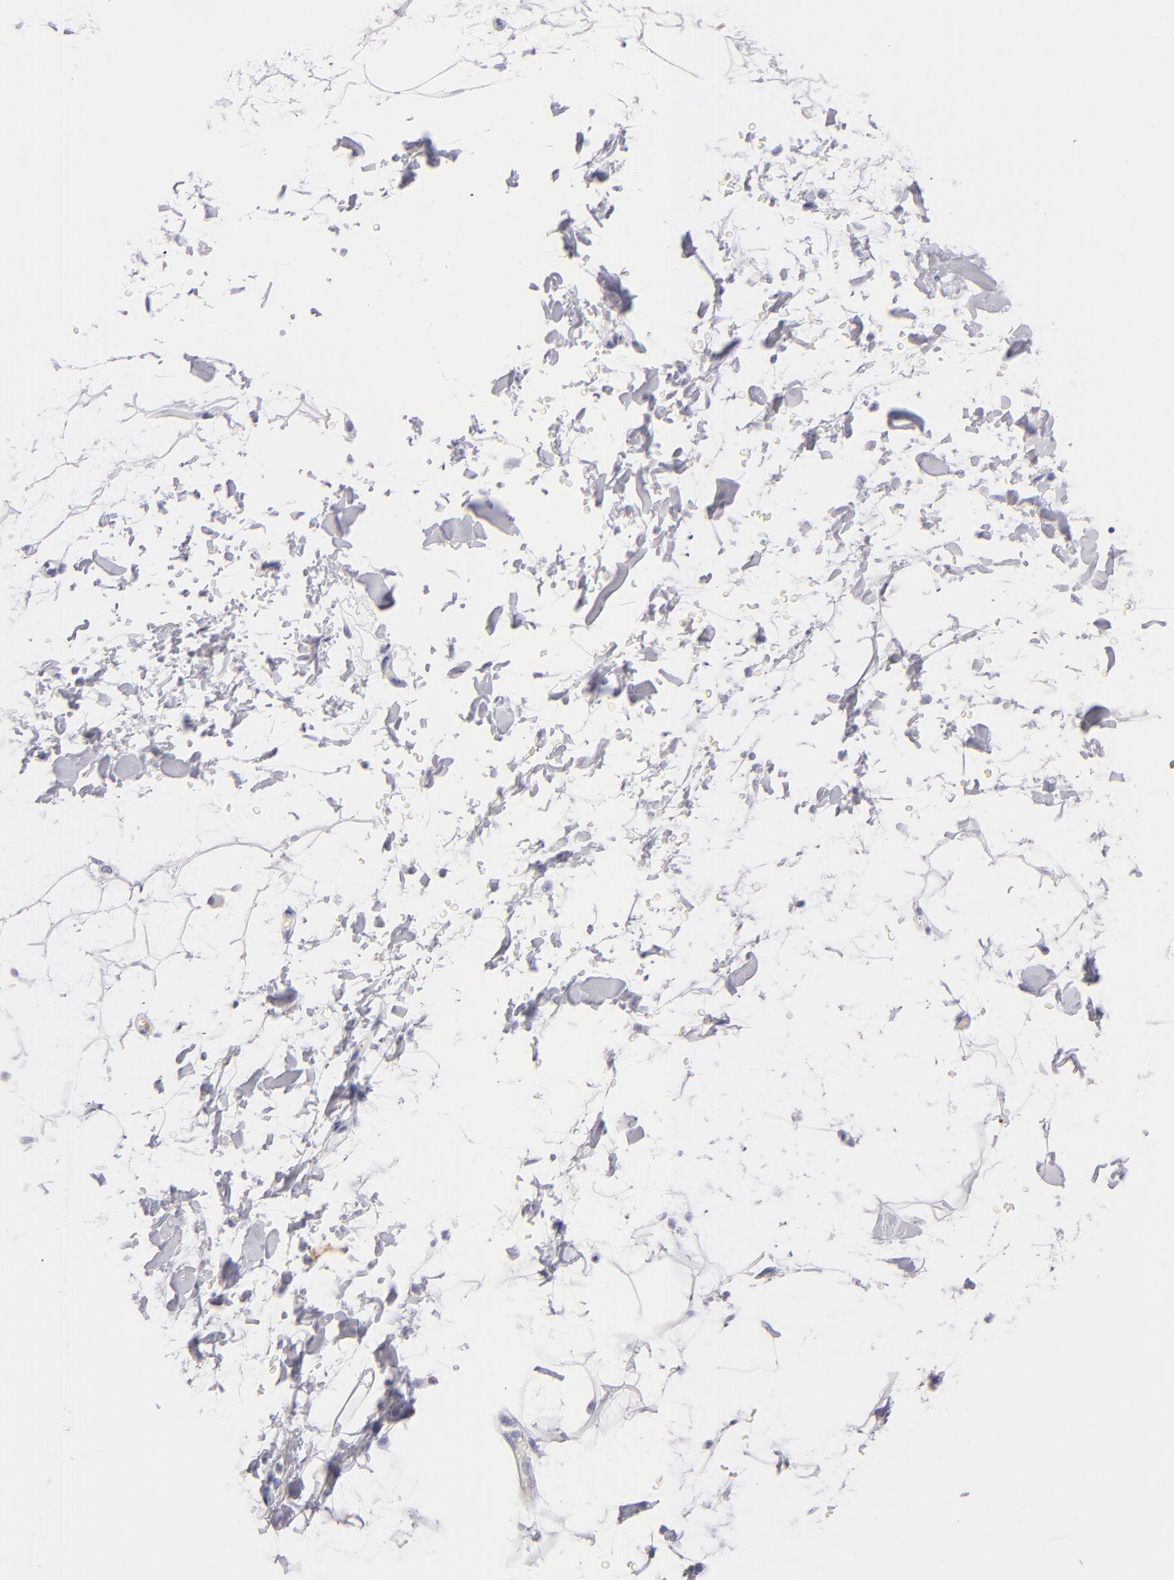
{"staining": {"intensity": "negative", "quantity": "none", "location": "none"}, "tissue": "adipose tissue", "cell_type": "Adipocytes", "image_type": "normal", "snomed": [{"axis": "morphology", "description": "Normal tissue, NOS"}, {"axis": "topography", "description": "Soft tissue"}], "caption": "High magnification brightfield microscopy of normal adipose tissue stained with DAB (3,3'-diaminobenzidine) (brown) and counterstained with hematoxylin (blue): adipocytes show no significant expression.", "gene": "PRF1", "patient": {"sex": "male", "age": 72}}